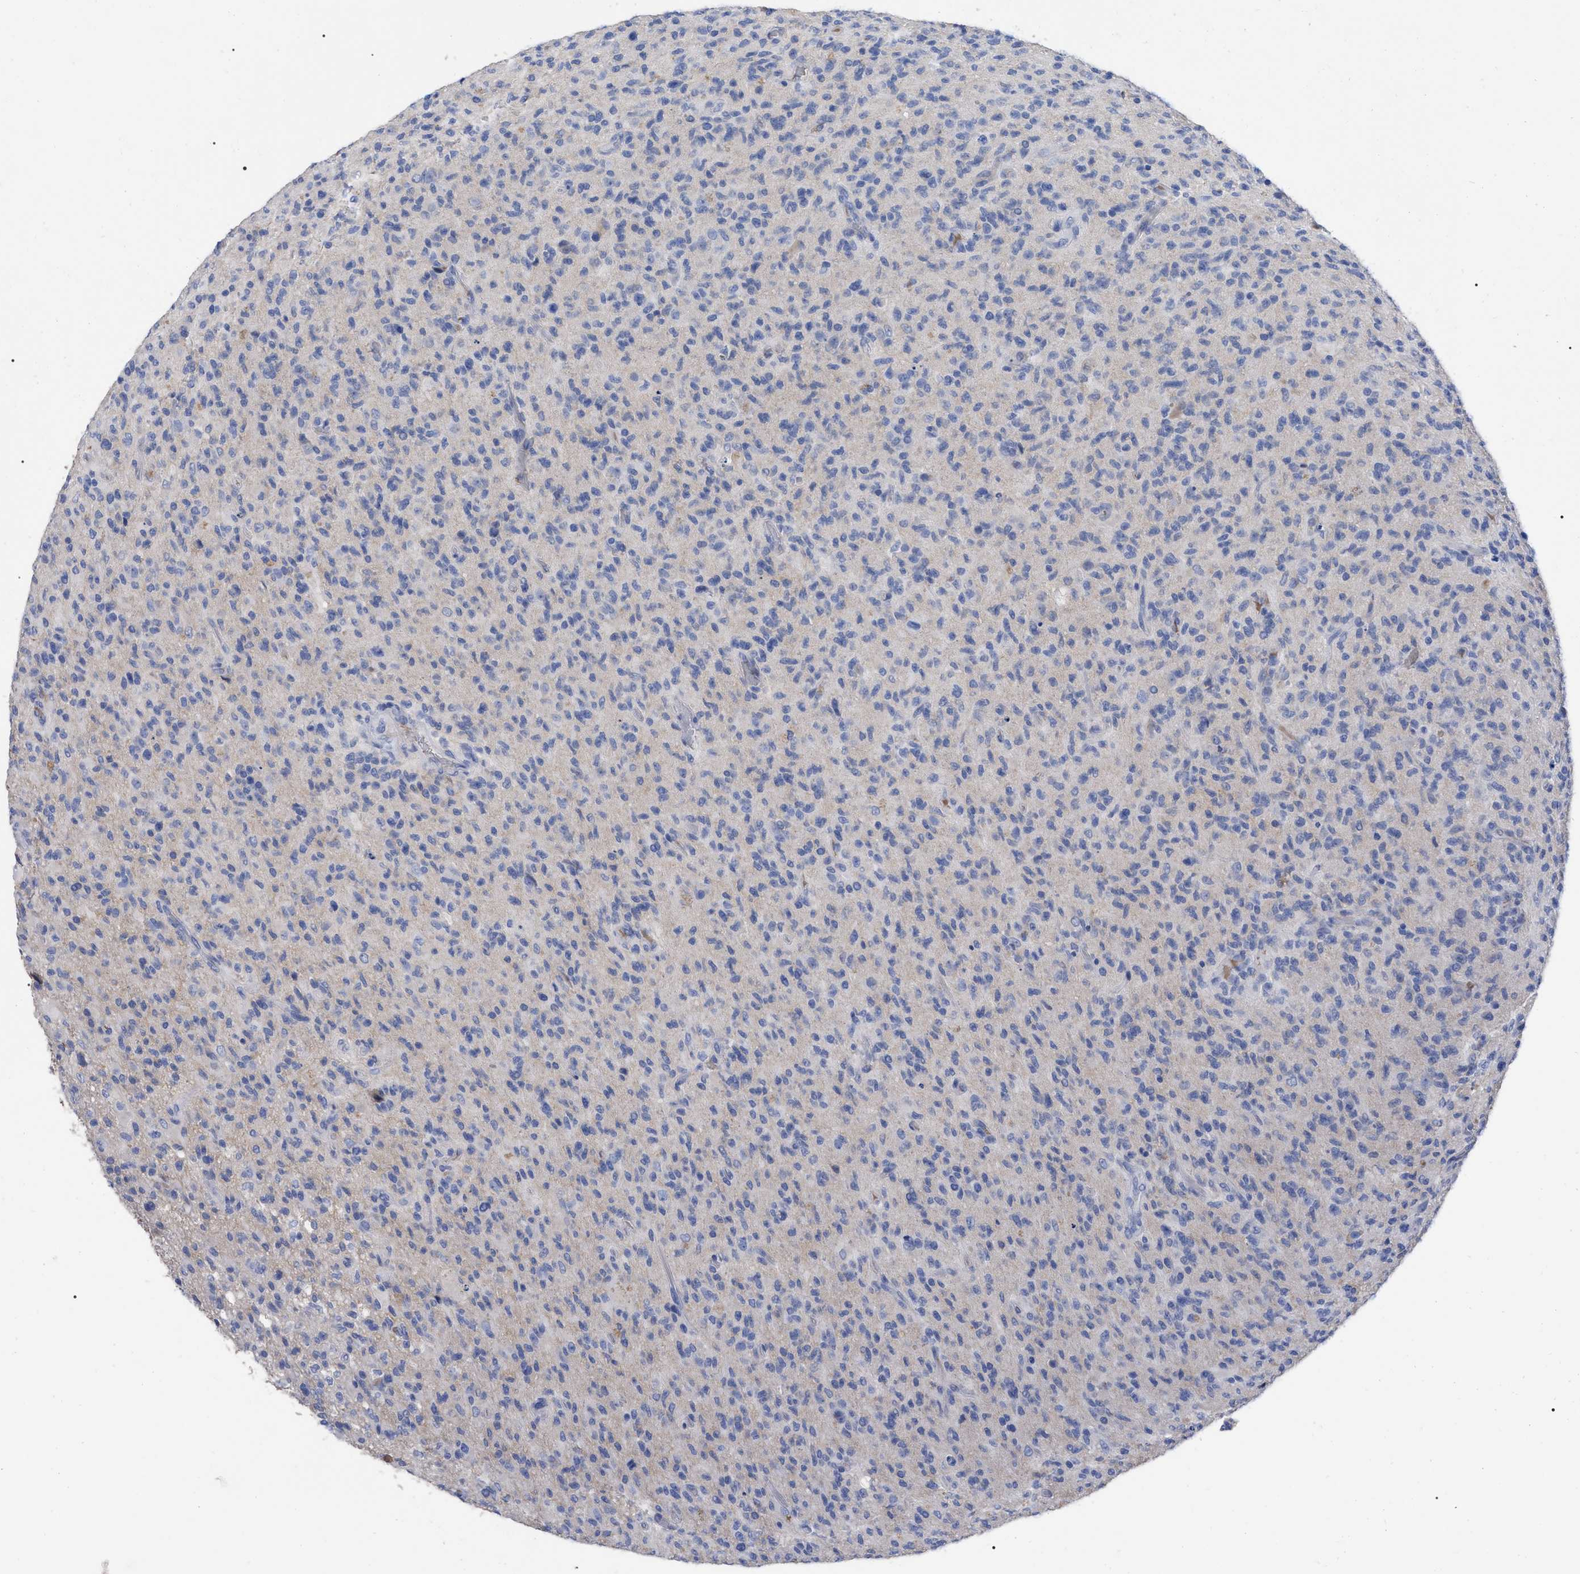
{"staining": {"intensity": "negative", "quantity": "none", "location": "none"}, "tissue": "glioma", "cell_type": "Tumor cells", "image_type": "cancer", "snomed": [{"axis": "morphology", "description": "Glioma, malignant, High grade"}, {"axis": "topography", "description": "Brain"}], "caption": "An immunohistochemistry histopathology image of malignant glioma (high-grade) is shown. There is no staining in tumor cells of malignant glioma (high-grade).", "gene": "IGHV5-51", "patient": {"sex": "male", "age": 71}}